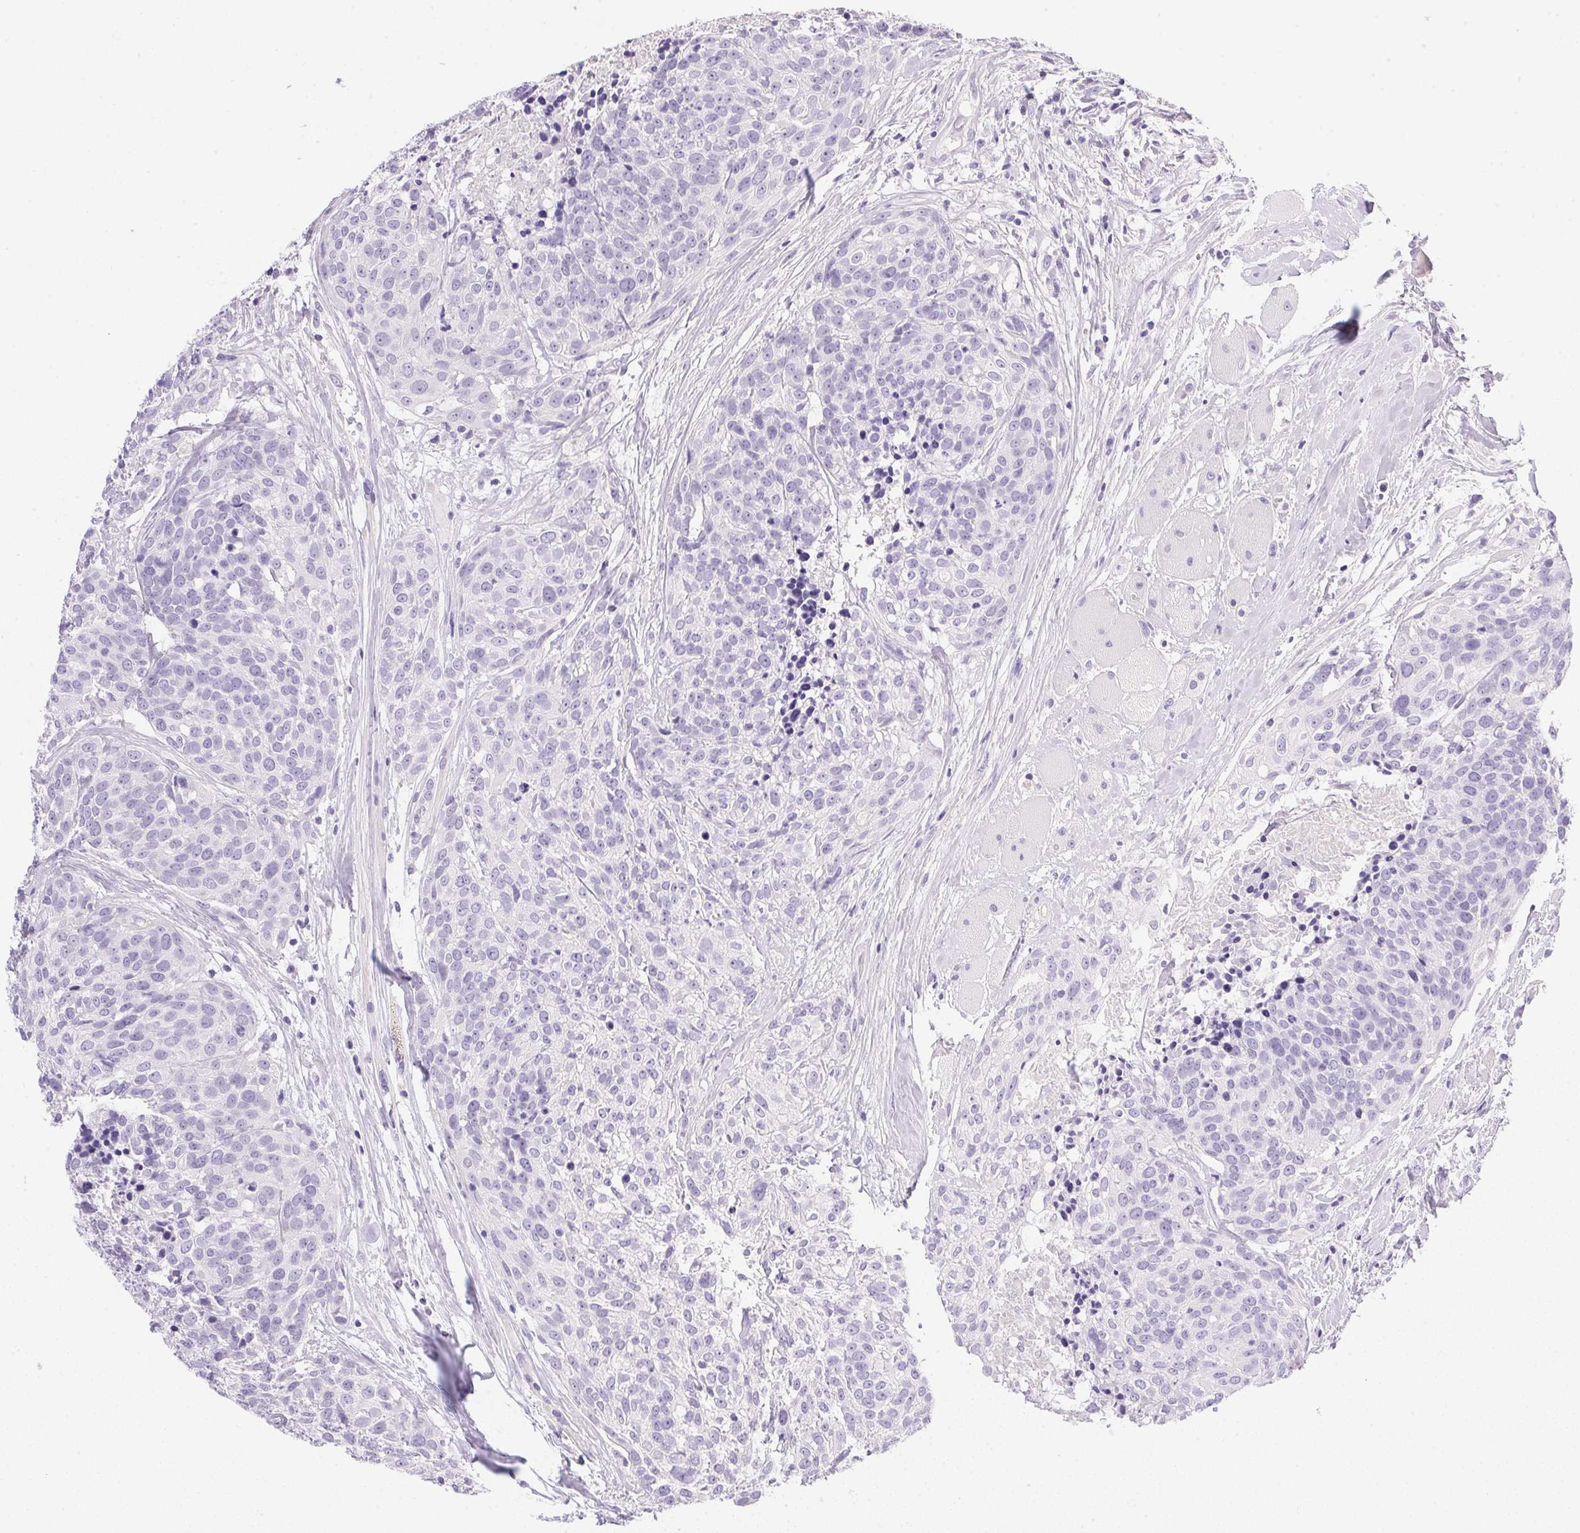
{"staining": {"intensity": "negative", "quantity": "none", "location": "none"}, "tissue": "head and neck cancer", "cell_type": "Tumor cells", "image_type": "cancer", "snomed": [{"axis": "morphology", "description": "Squamous cell carcinoma, NOS"}, {"axis": "topography", "description": "Oral tissue"}, {"axis": "topography", "description": "Head-Neck"}], "caption": "Protein analysis of head and neck squamous cell carcinoma demonstrates no significant expression in tumor cells.", "gene": "ATP6V0A4", "patient": {"sex": "male", "age": 64}}